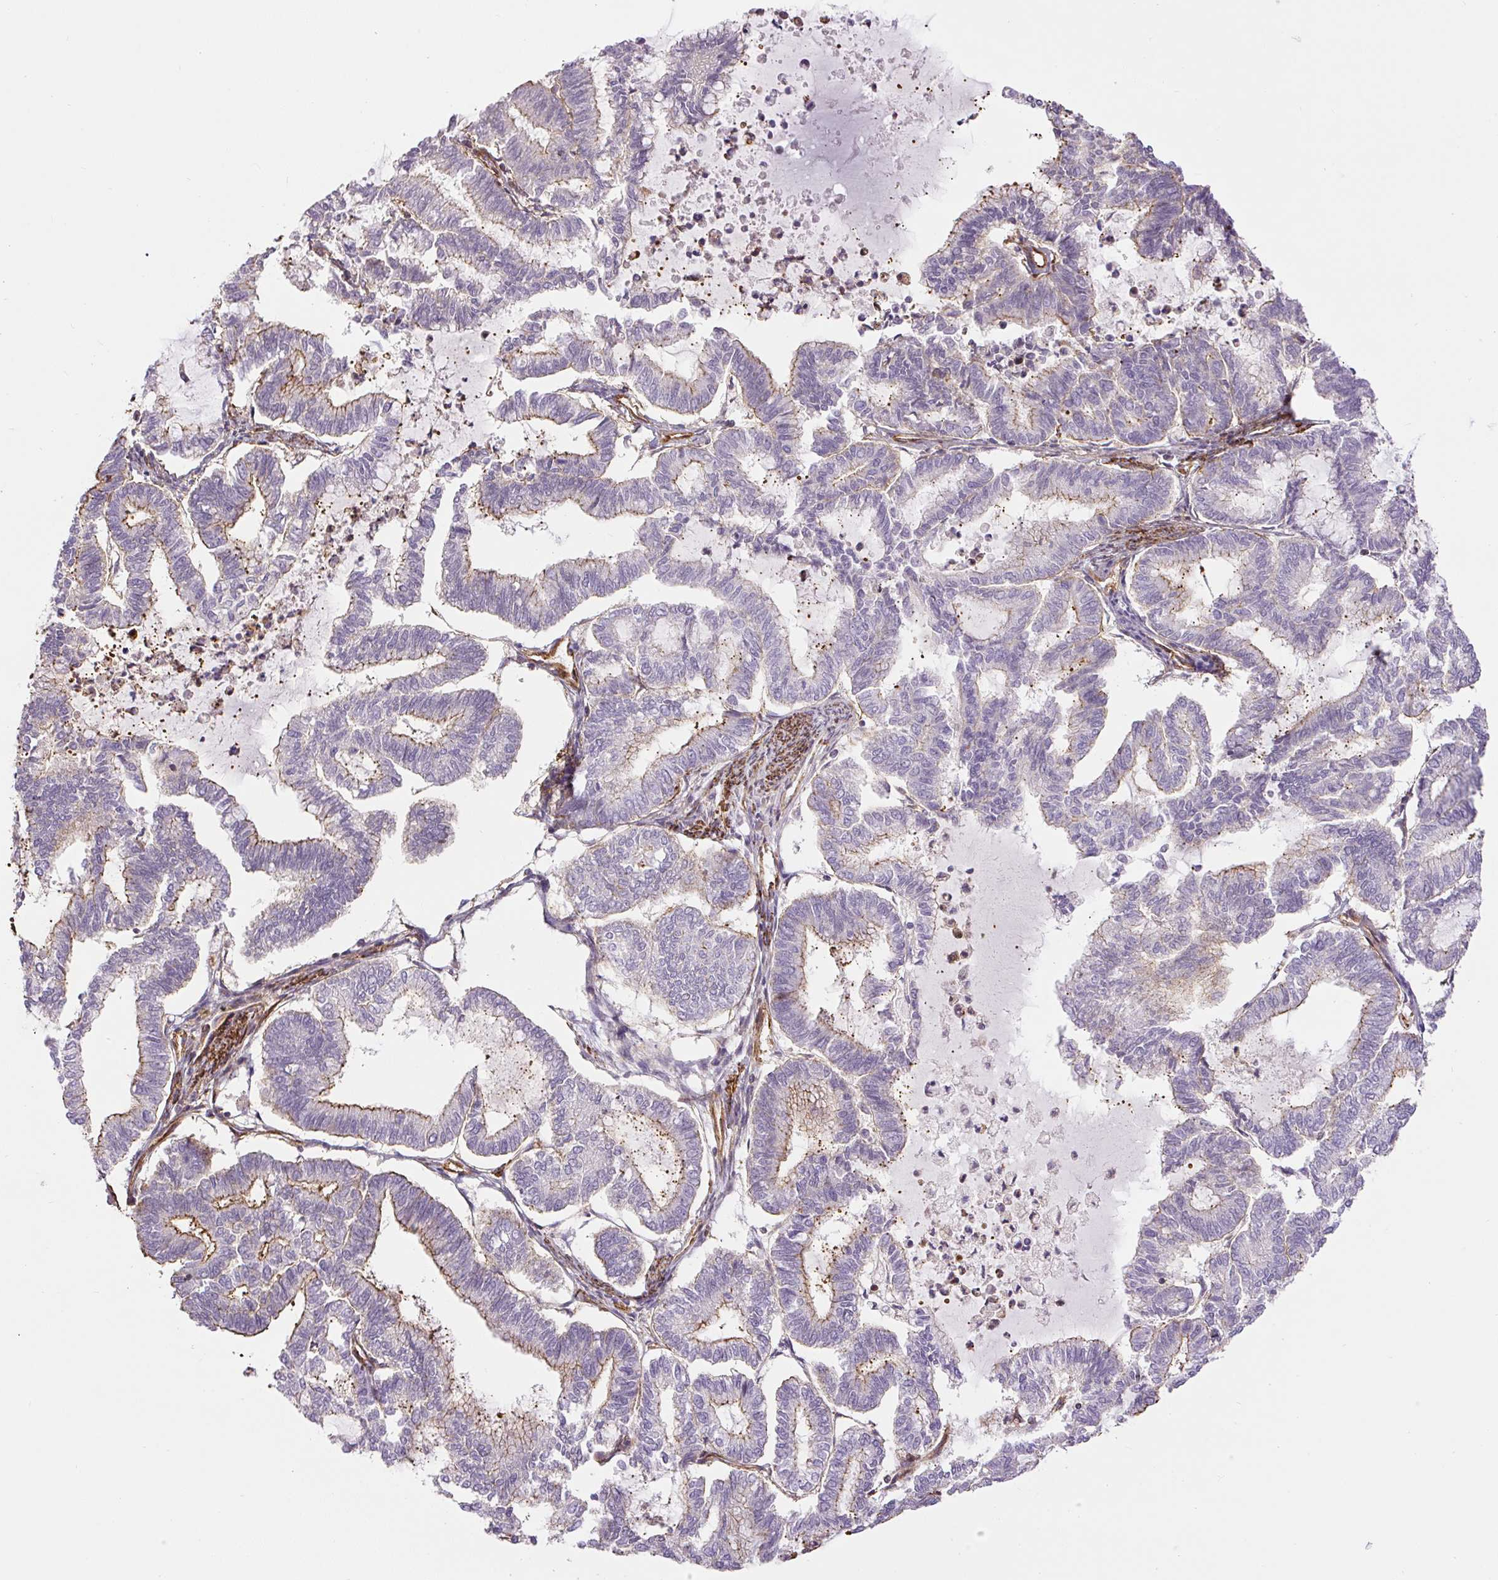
{"staining": {"intensity": "weak", "quantity": "<25%", "location": "cytoplasmic/membranous"}, "tissue": "endometrial cancer", "cell_type": "Tumor cells", "image_type": "cancer", "snomed": [{"axis": "morphology", "description": "Adenocarcinoma, NOS"}, {"axis": "topography", "description": "Endometrium"}], "caption": "Immunohistochemical staining of human endometrial cancer displays no significant staining in tumor cells. The staining is performed using DAB (3,3'-diaminobenzidine) brown chromogen with nuclei counter-stained in using hematoxylin.", "gene": "MYL12A", "patient": {"sex": "female", "age": 79}}